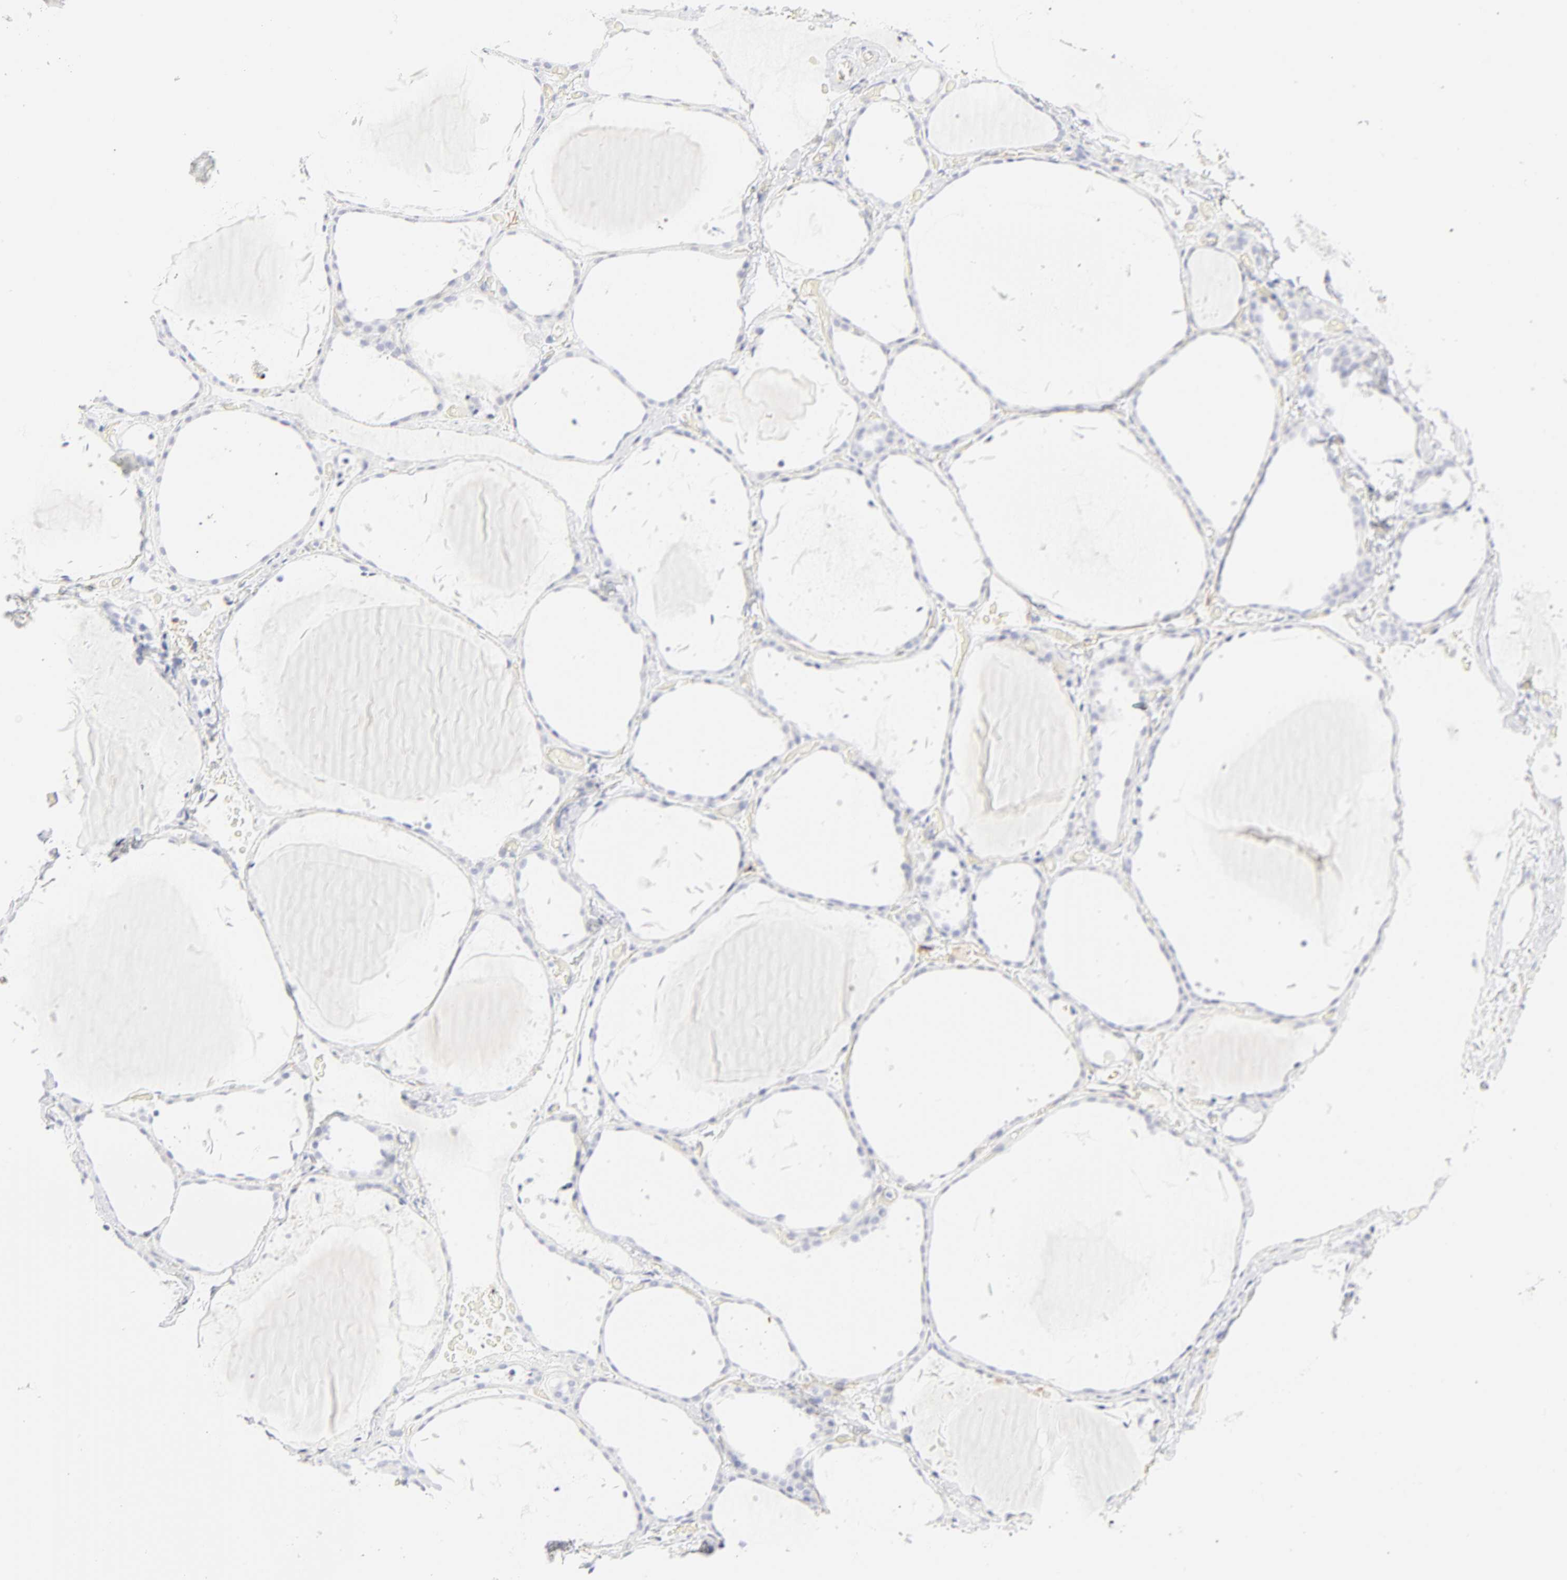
{"staining": {"intensity": "negative", "quantity": "none", "location": "none"}, "tissue": "thyroid gland", "cell_type": "Glandular cells", "image_type": "normal", "snomed": [{"axis": "morphology", "description": "Normal tissue, NOS"}, {"axis": "topography", "description": "Thyroid gland"}], "caption": "DAB (3,3'-diaminobenzidine) immunohistochemical staining of benign thyroid gland displays no significant staining in glandular cells. (Brightfield microscopy of DAB (3,3'-diaminobenzidine) immunohistochemistry at high magnification).", "gene": "ITGA5", "patient": {"sex": "female", "age": 22}}